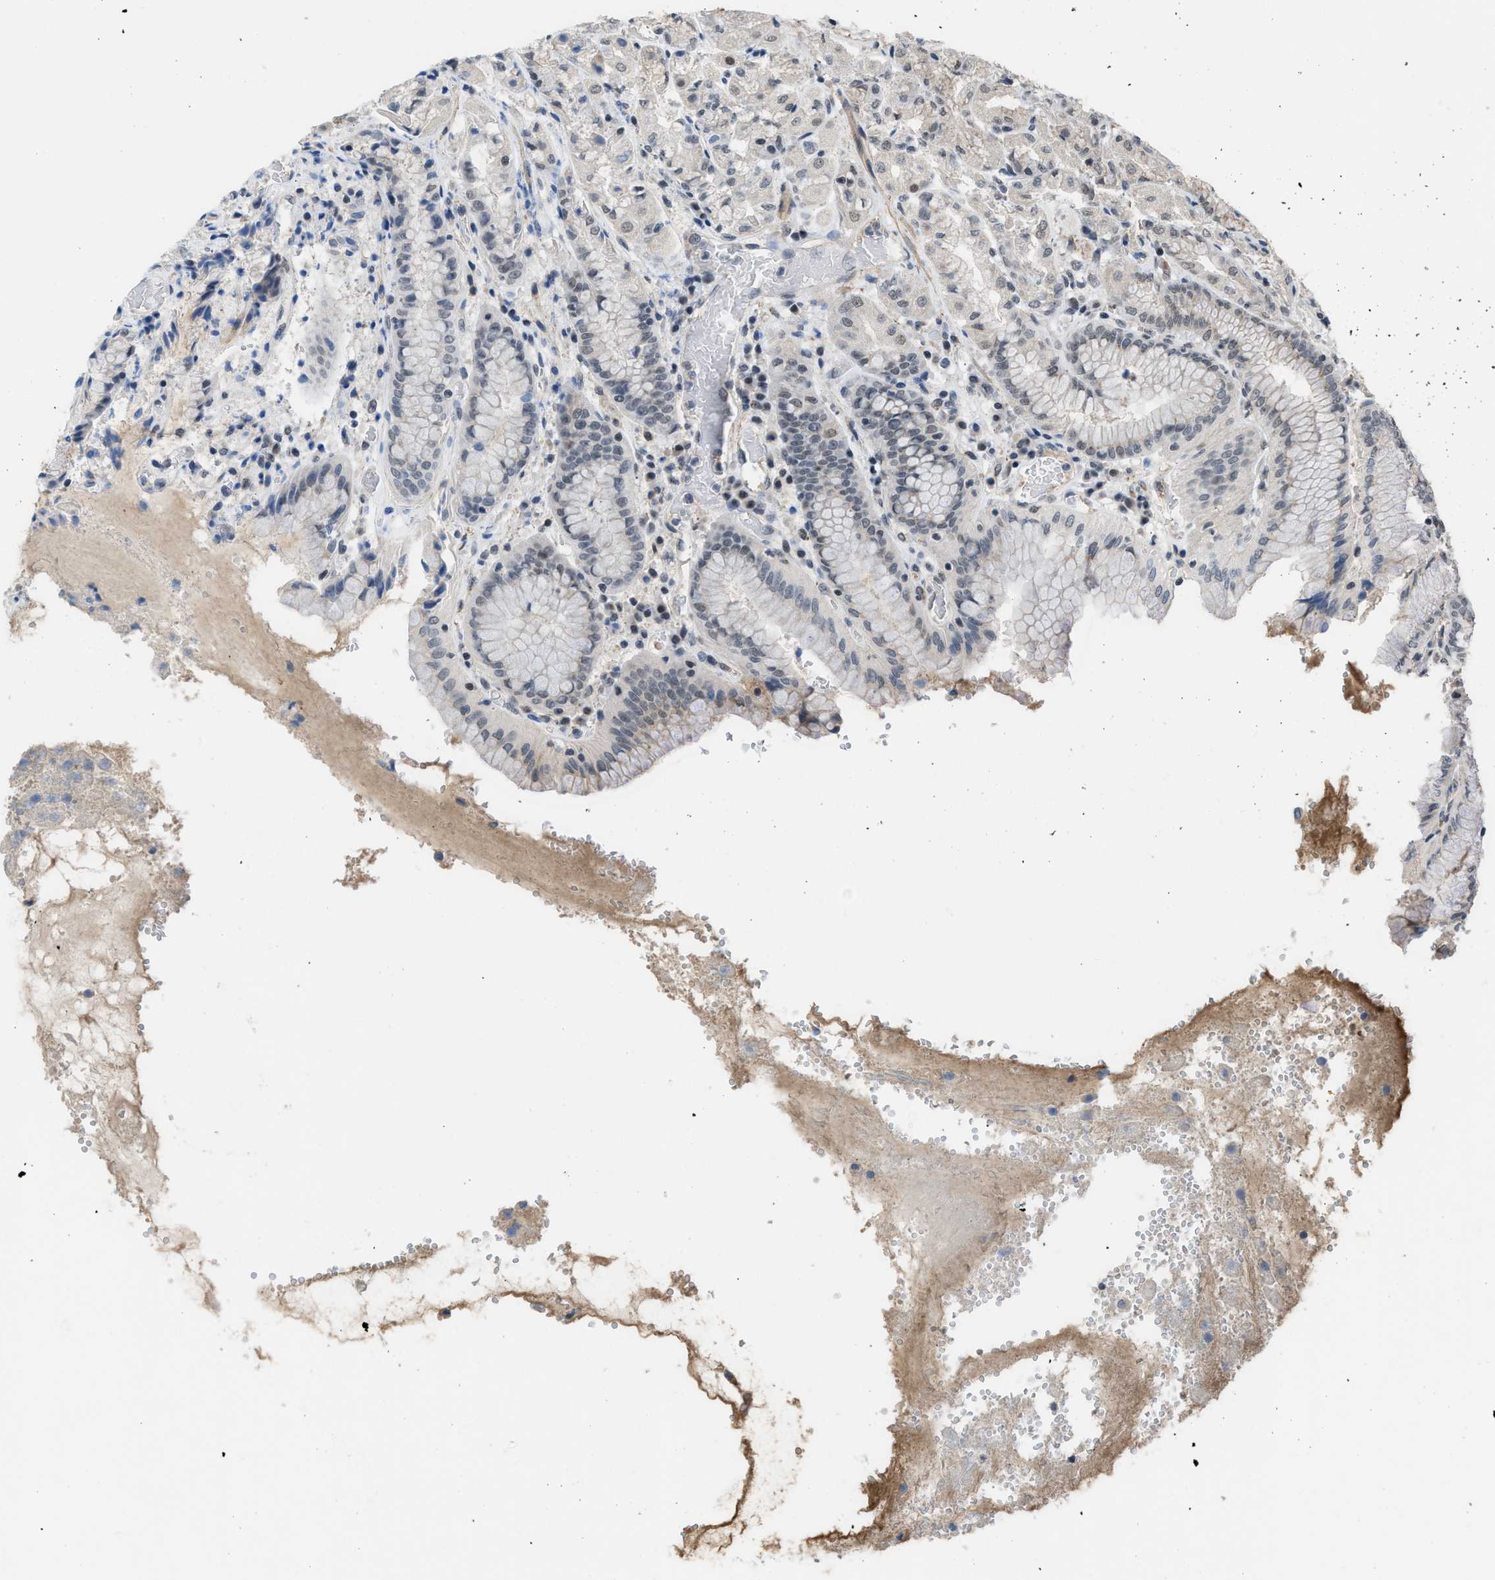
{"staining": {"intensity": "weak", "quantity": "<25%", "location": "nuclear"}, "tissue": "stomach", "cell_type": "Glandular cells", "image_type": "normal", "snomed": [{"axis": "morphology", "description": "Normal tissue, NOS"}, {"axis": "topography", "description": "Stomach"}, {"axis": "topography", "description": "Stomach, lower"}], "caption": "High power microscopy micrograph of an immunohistochemistry (IHC) histopathology image of benign stomach, revealing no significant positivity in glandular cells.", "gene": "TERF2IP", "patient": {"sex": "female", "age": 56}}